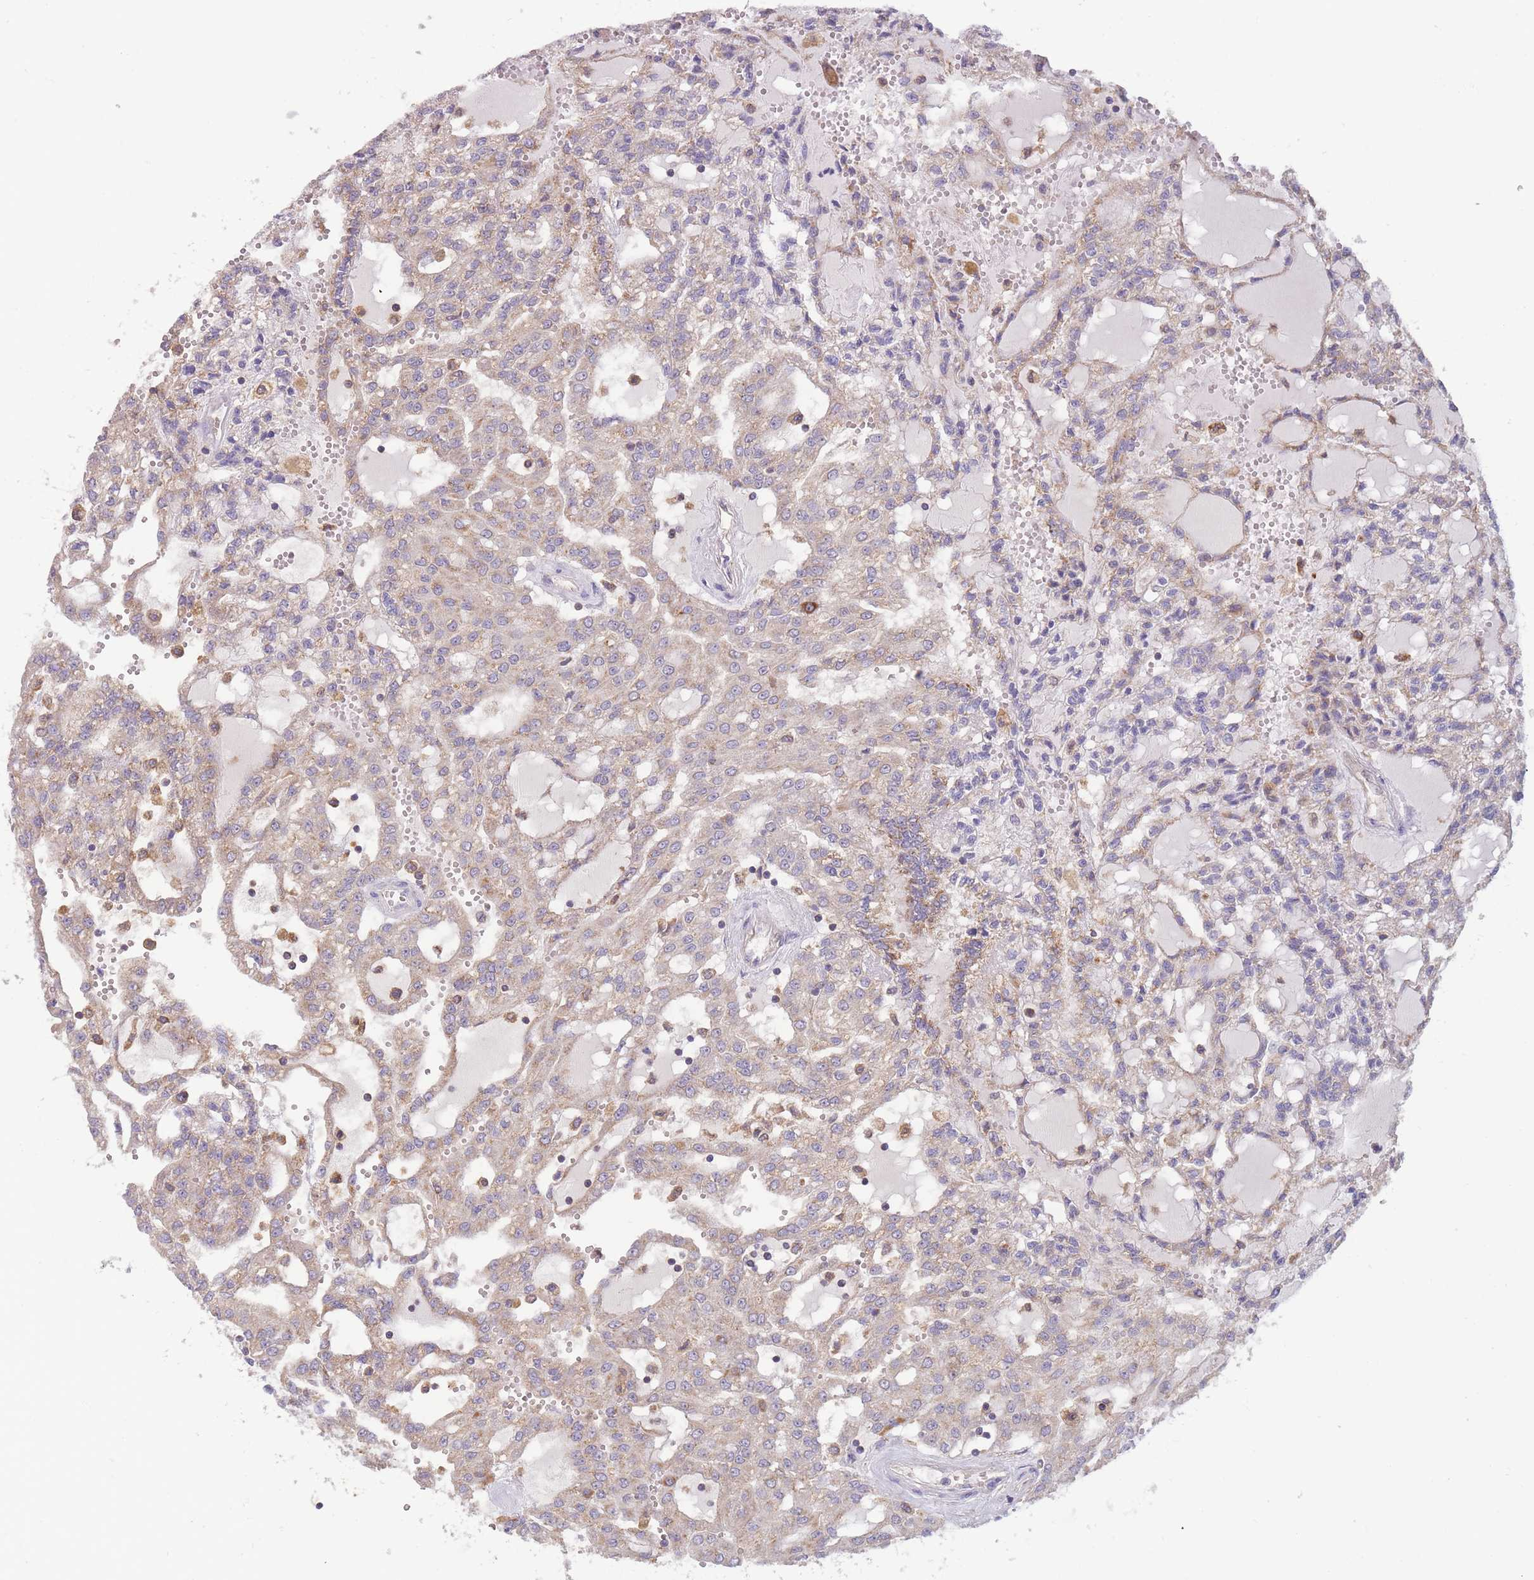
{"staining": {"intensity": "weak", "quantity": "25%-75%", "location": "cytoplasmic/membranous"}, "tissue": "renal cancer", "cell_type": "Tumor cells", "image_type": "cancer", "snomed": [{"axis": "morphology", "description": "Adenocarcinoma, NOS"}, {"axis": "topography", "description": "Kidney"}], "caption": "This is an image of IHC staining of adenocarcinoma (renal), which shows weak expression in the cytoplasmic/membranous of tumor cells.", "gene": "SLC25A42", "patient": {"sex": "male", "age": 63}}